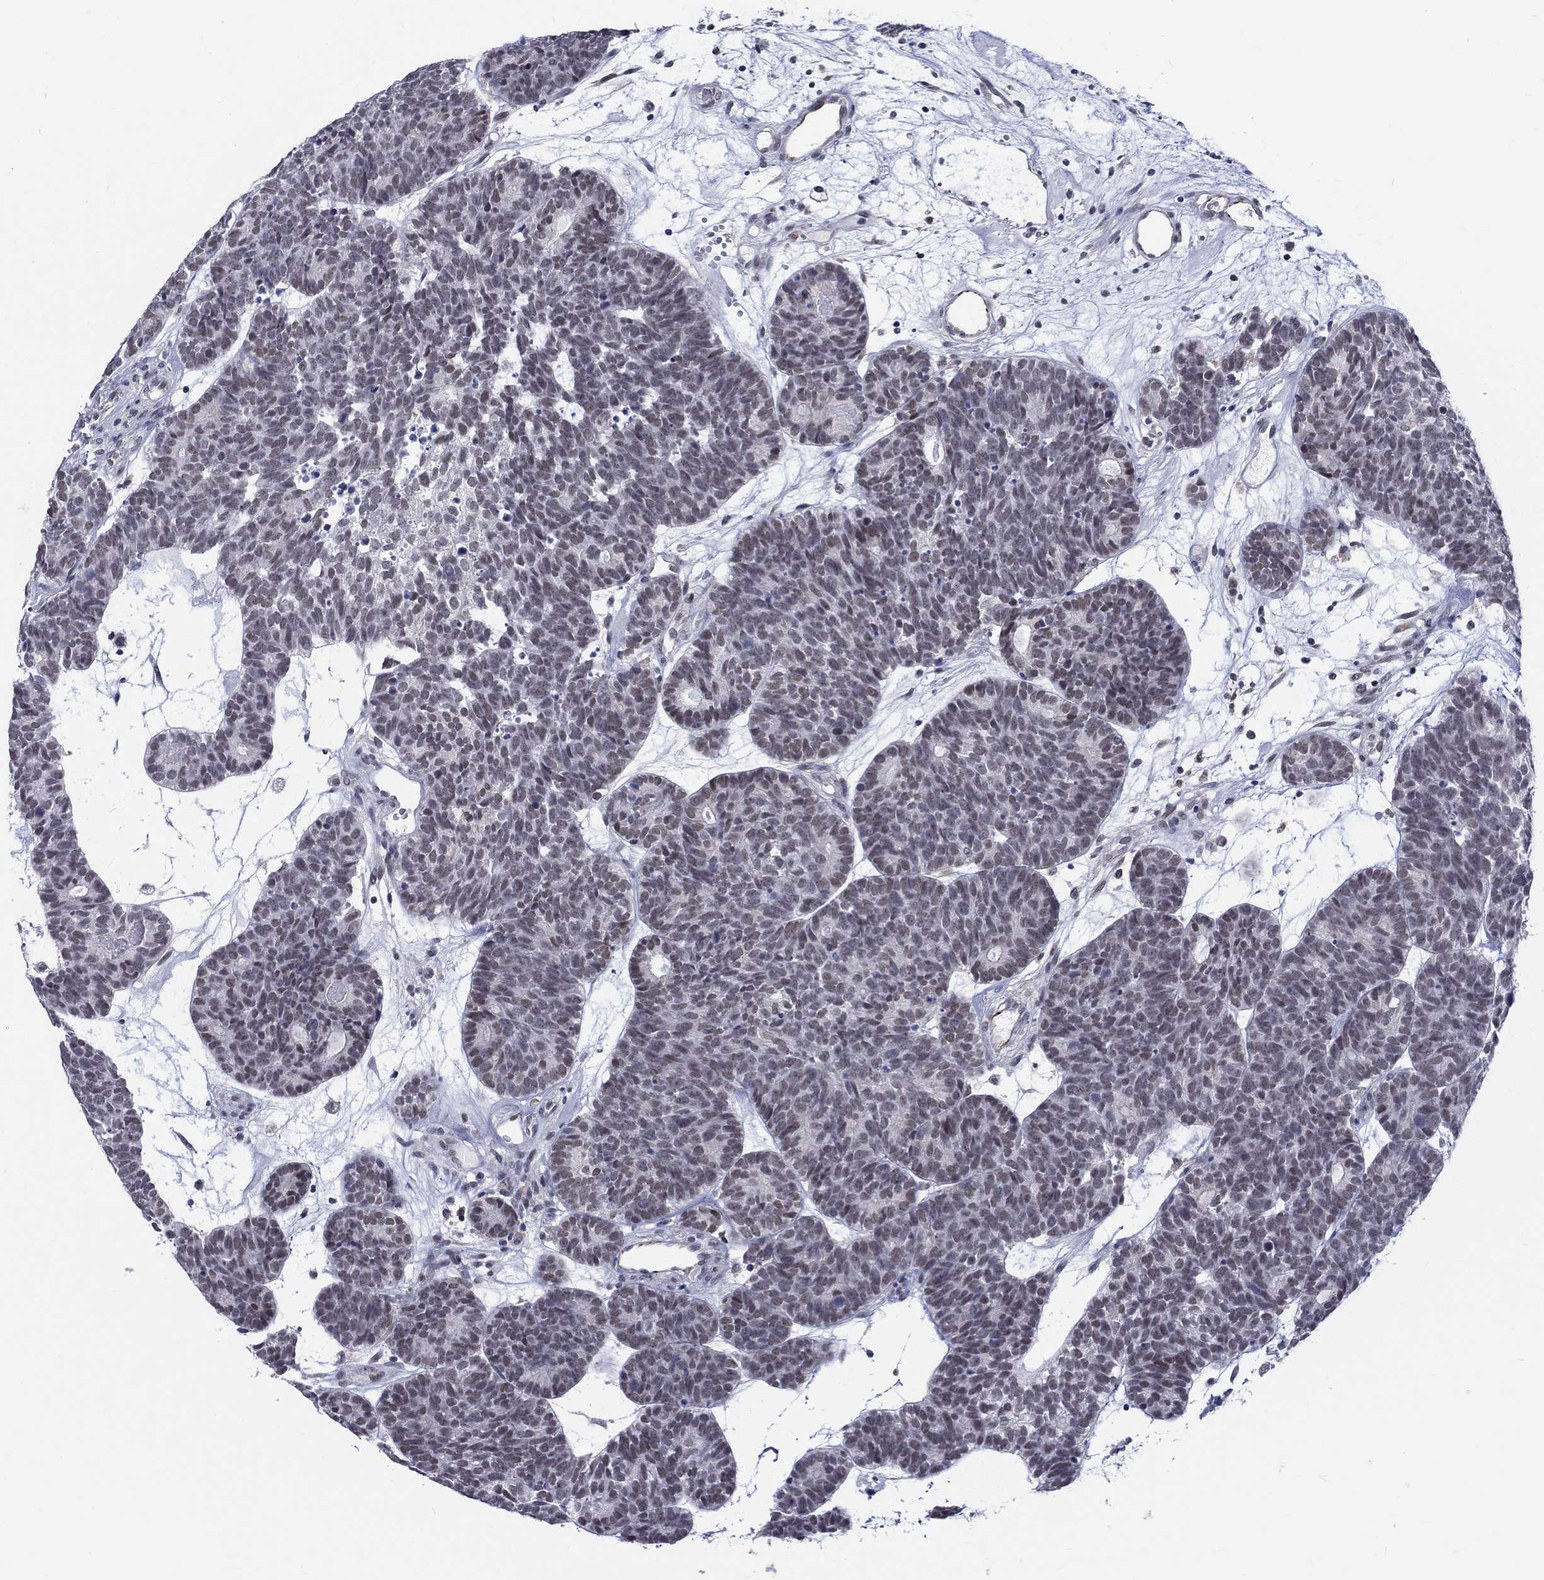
{"staining": {"intensity": "weak", "quantity": "25%-75%", "location": "nuclear"}, "tissue": "head and neck cancer", "cell_type": "Tumor cells", "image_type": "cancer", "snomed": [{"axis": "morphology", "description": "Adenocarcinoma, NOS"}, {"axis": "topography", "description": "Head-Neck"}], "caption": "A high-resolution image shows immunohistochemistry (IHC) staining of adenocarcinoma (head and neck), which displays weak nuclear staining in about 25%-75% of tumor cells.", "gene": "ST6GALNAC1", "patient": {"sex": "female", "age": 81}}